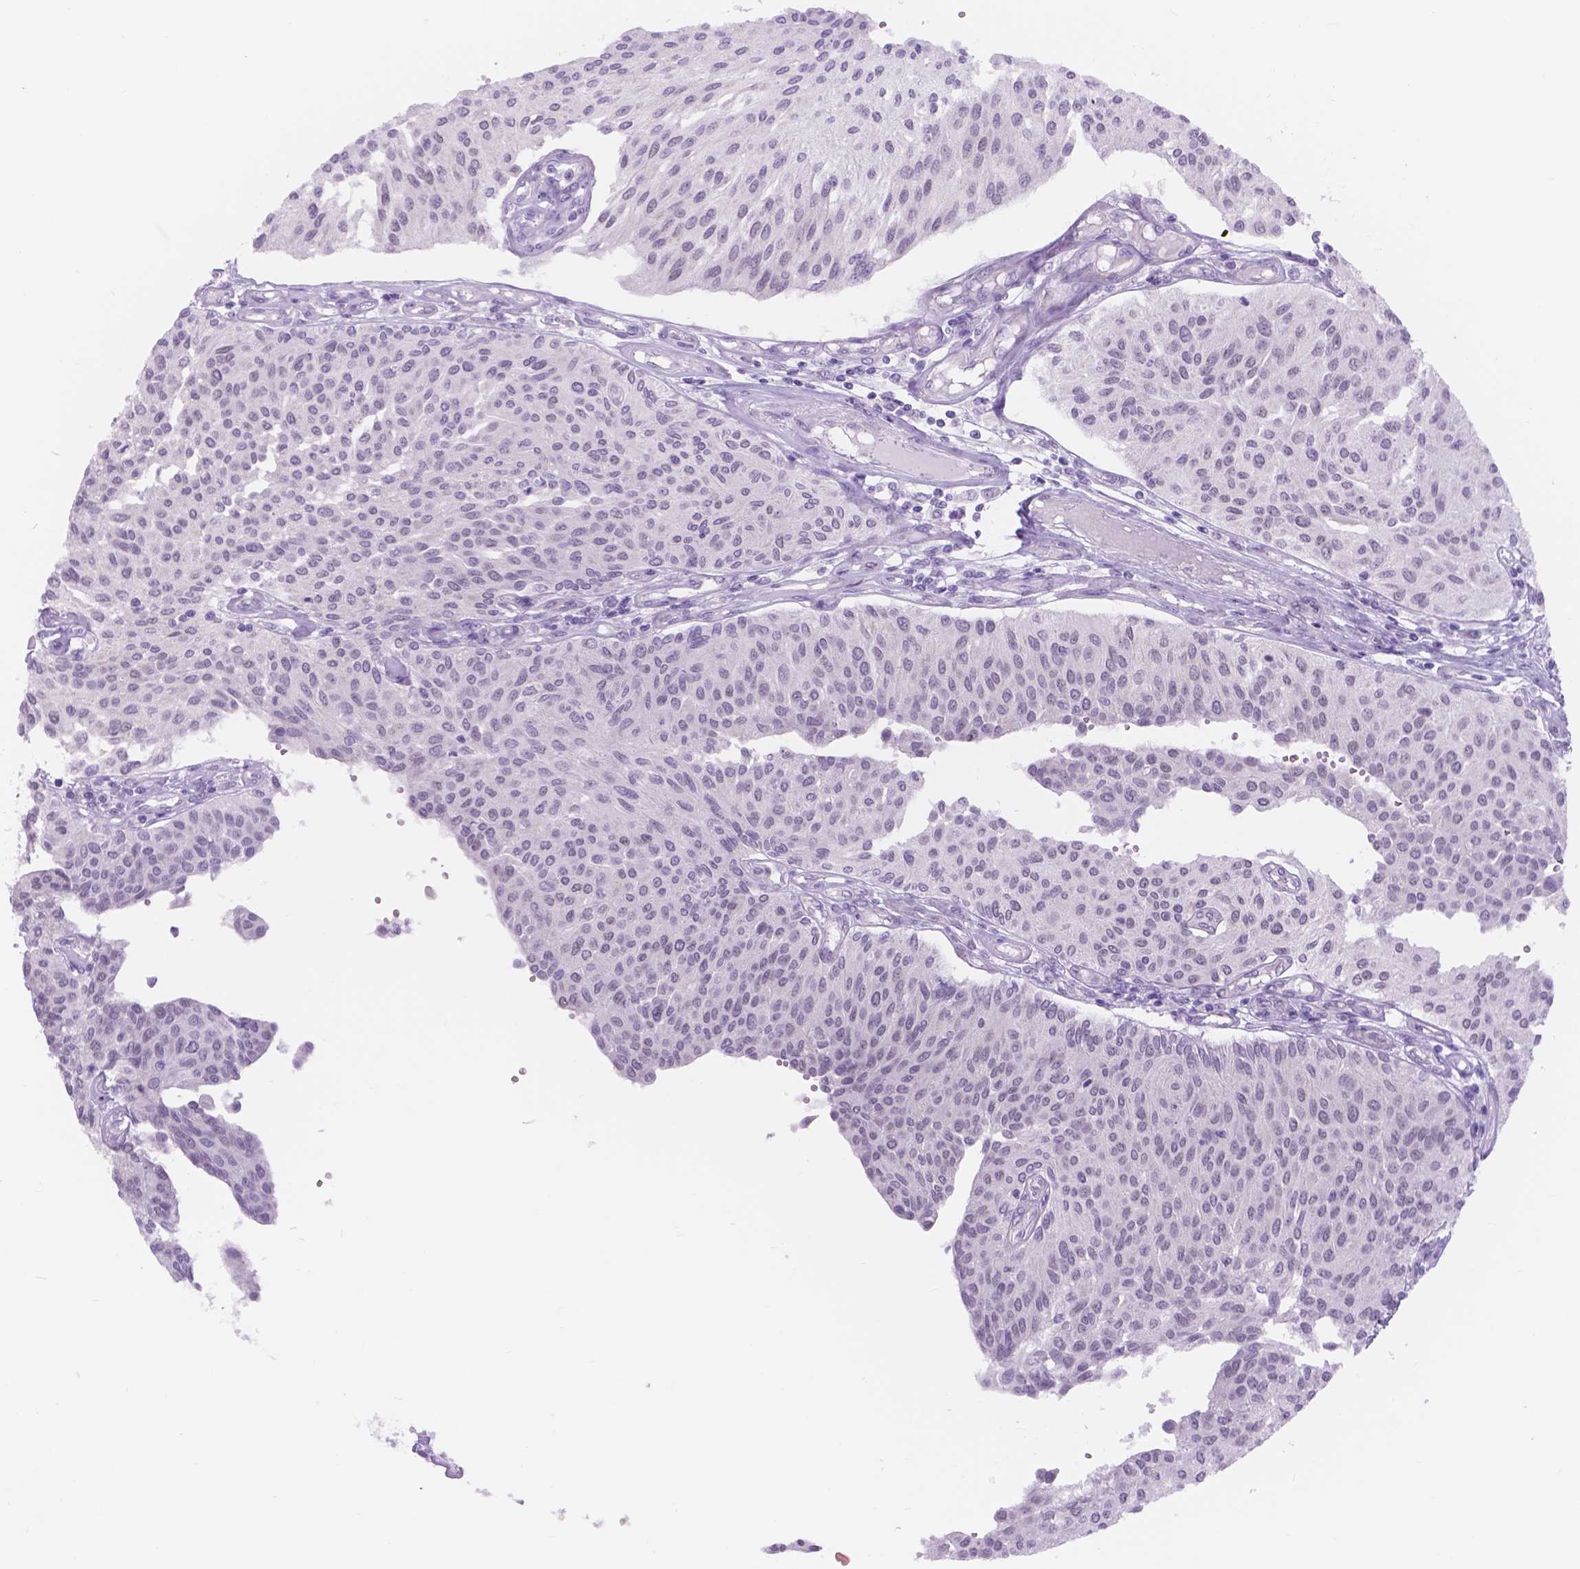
{"staining": {"intensity": "negative", "quantity": "none", "location": "none"}, "tissue": "urothelial cancer", "cell_type": "Tumor cells", "image_type": "cancer", "snomed": [{"axis": "morphology", "description": "Urothelial carcinoma, NOS"}, {"axis": "topography", "description": "Urinary bladder"}], "caption": "Histopathology image shows no protein staining in tumor cells of transitional cell carcinoma tissue.", "gene": "DCC", "patient": {"sex": "male", "age": 55}}